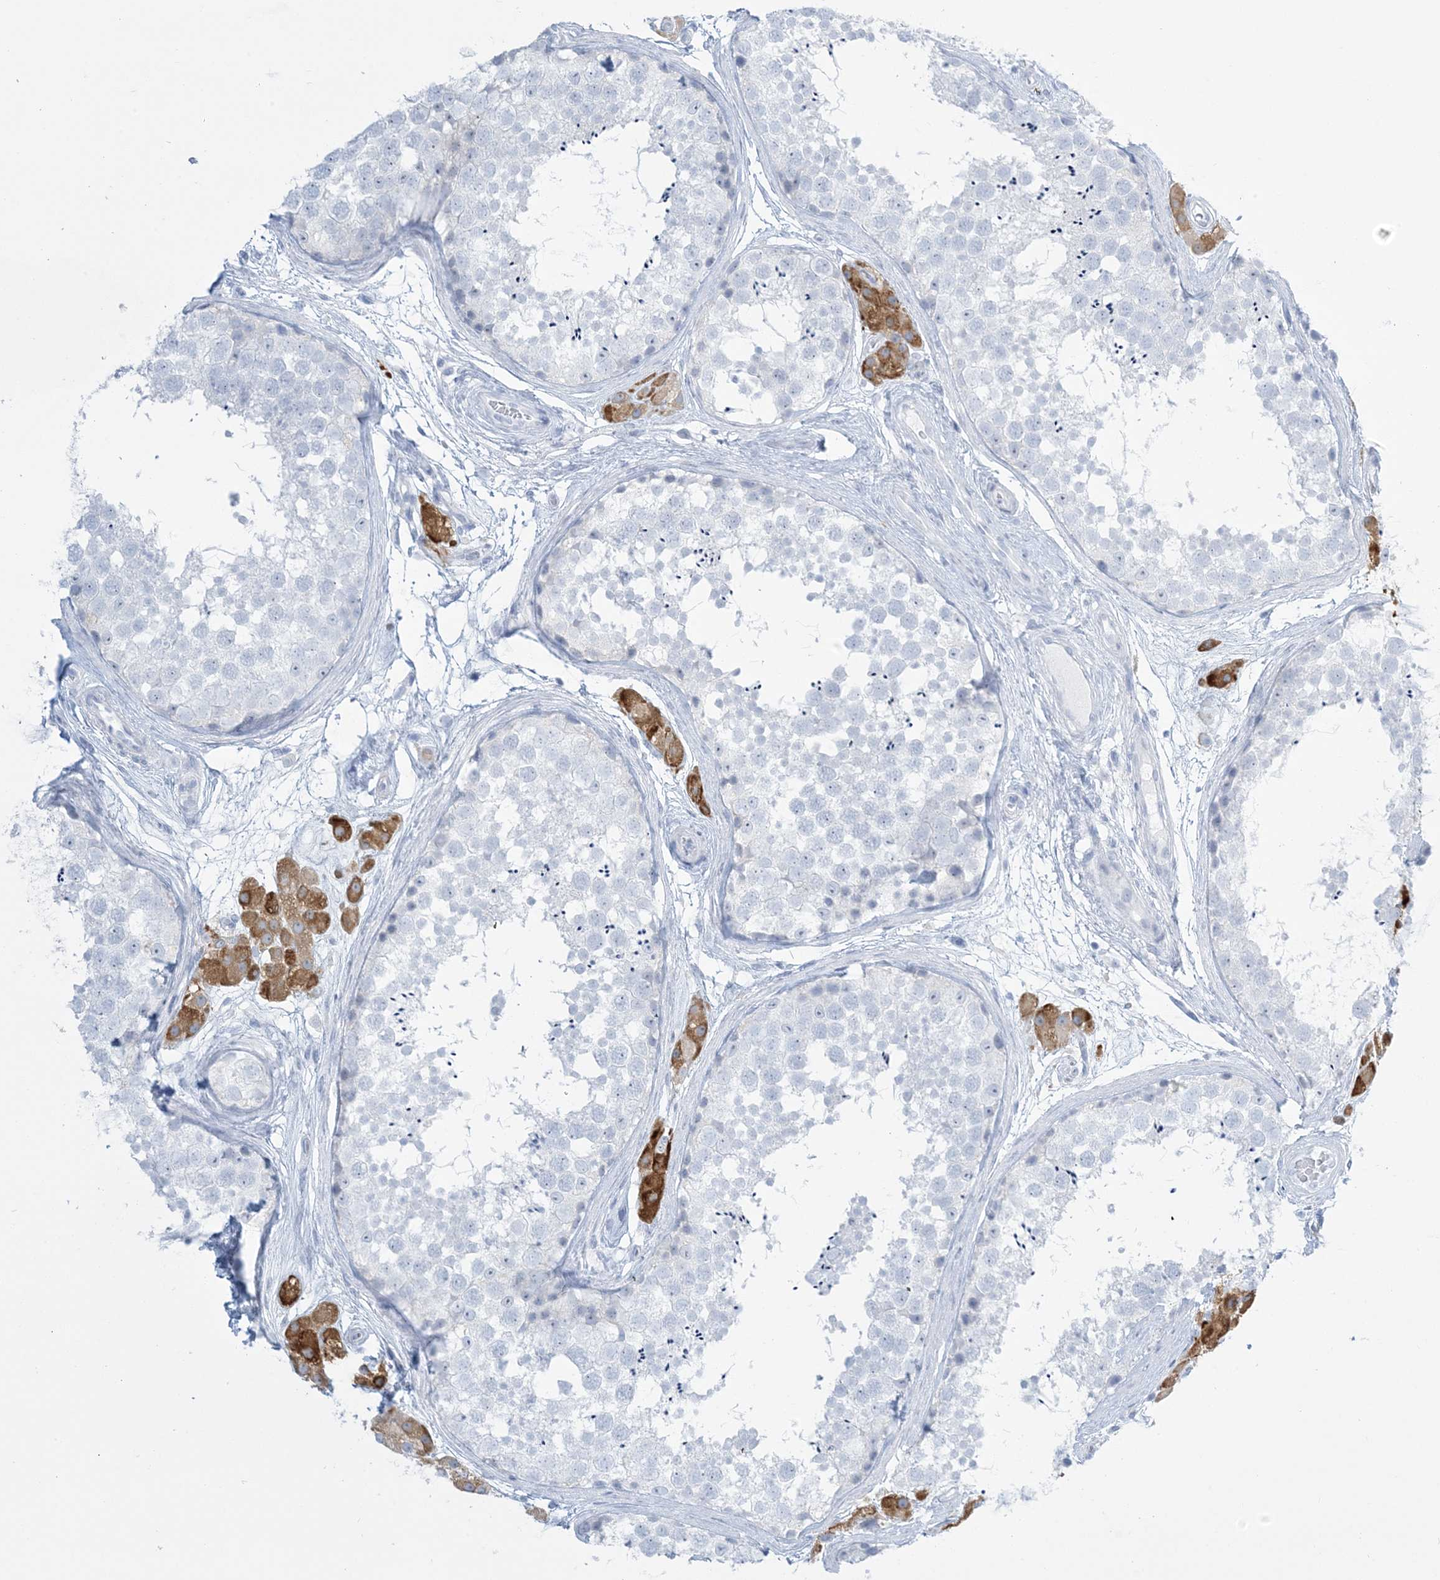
{"staining": {"intensity": "negative", "quantity": "none", "location": "none"}, "tissue": "testis", "cell_type": "Cells in seminiferous ducts", "image_type": "normal", "snomed": [{"axis": "morphology", "description": "Normal tissue, NOS"}, {"axis": "topography", "description": "Testis"}], "caption": "A histopathology image of testis stained for a protein demonstrates no brown staining in cells in seminiferous ducts.", "gene": "AGXT", "patient": {"sex": "male", "age": 56}}